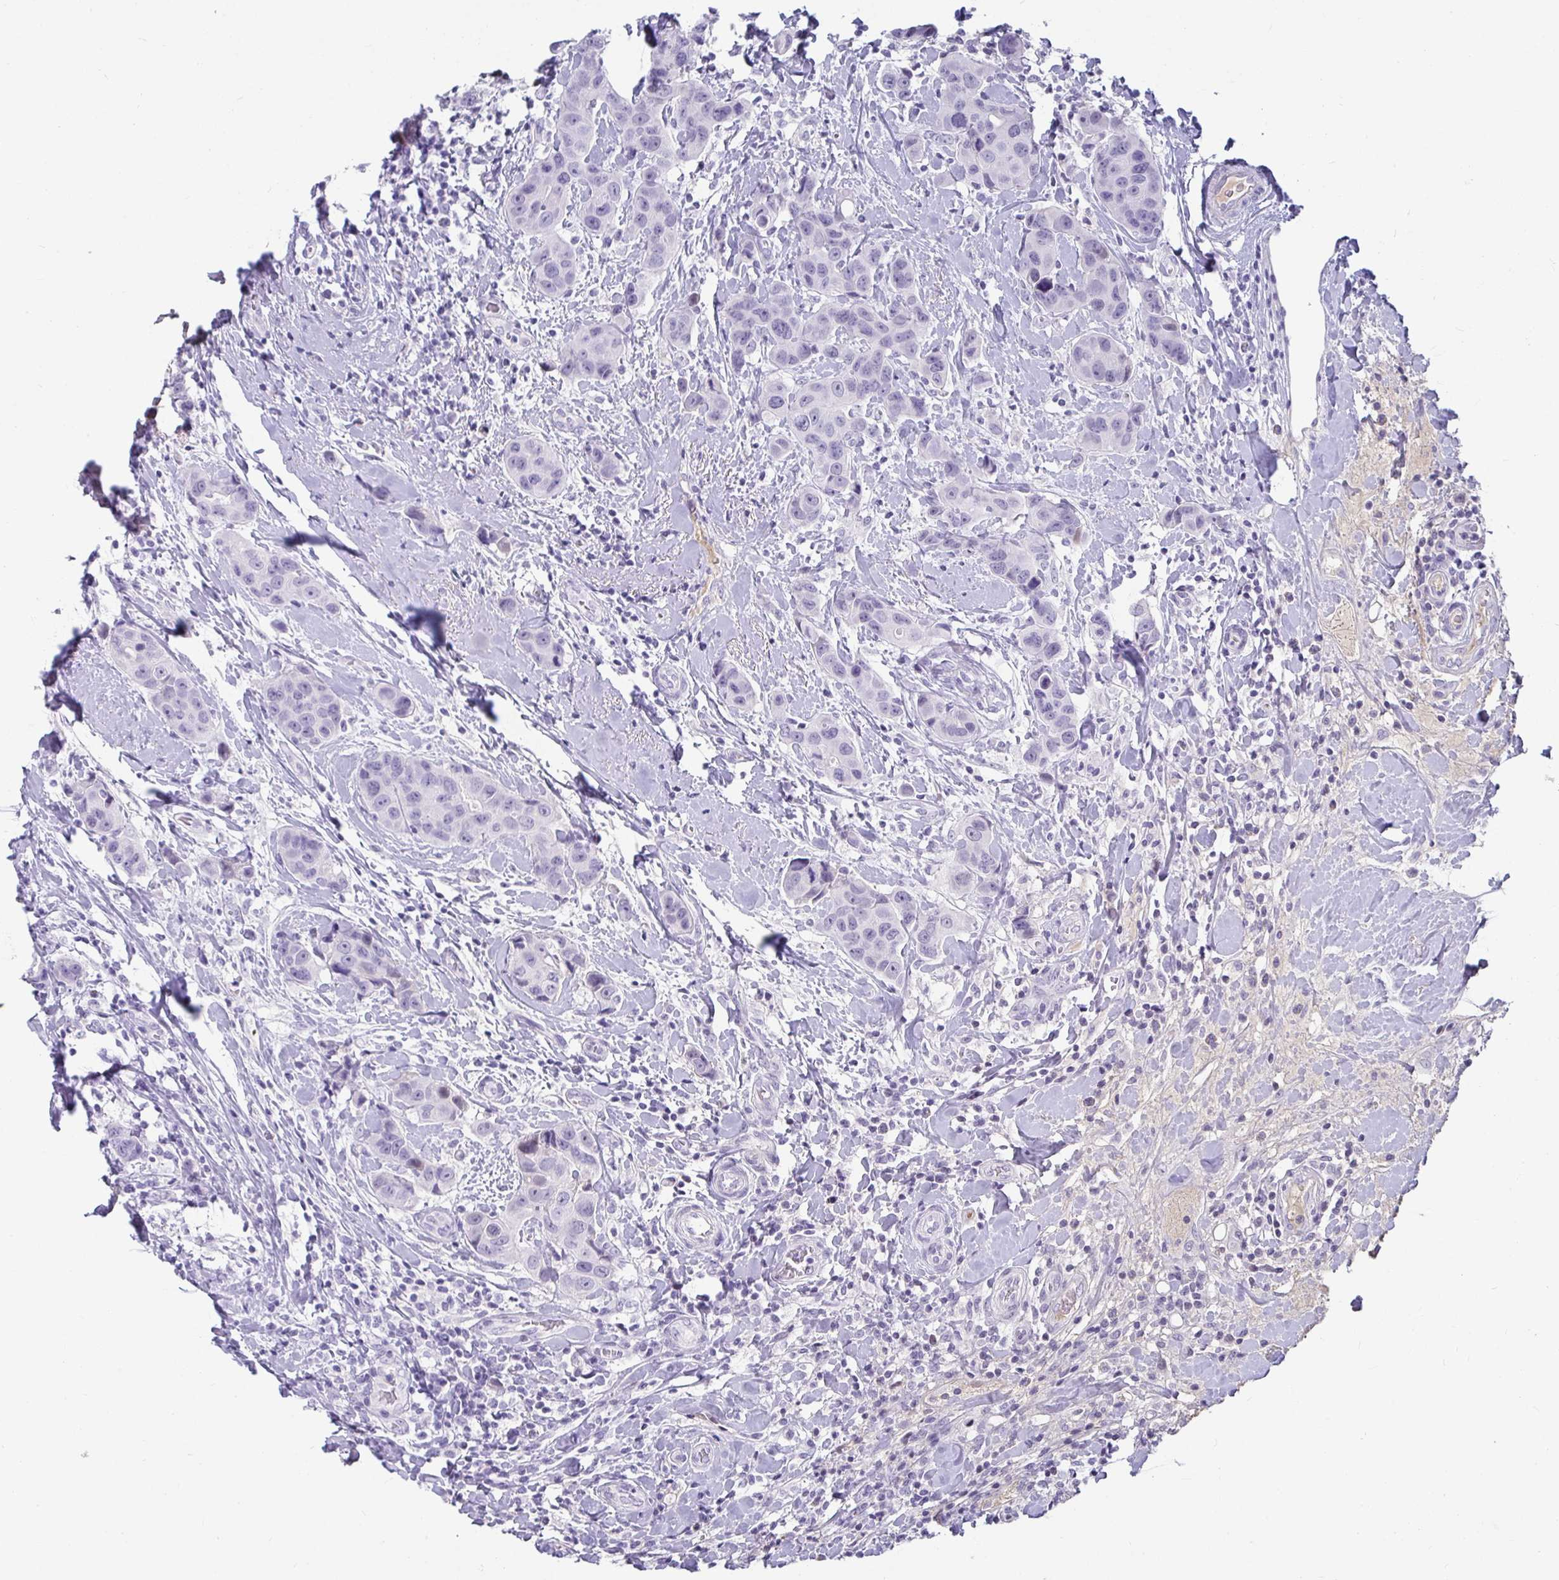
{"staining": {"intensity": "negative", "quantity": "none", "location": "none"}, "tissue": "breast cancer", "cell_type": "Tumor cells", "image_type": "cancer", "snomed": [{"axis": "morphology", "description": "Duct carcinoma"}, {"axis": "topography", "description": "Breast"}], "caption": "Breast infiltrating ductal carcinoma was stained to show a protein in brown. There is no significant positivity in tumor cells. (Immunohistochemistry, brightfield microscopy, high magnification).", "gene": "NPY", "patient": {"sex": "female", "age": 24}}